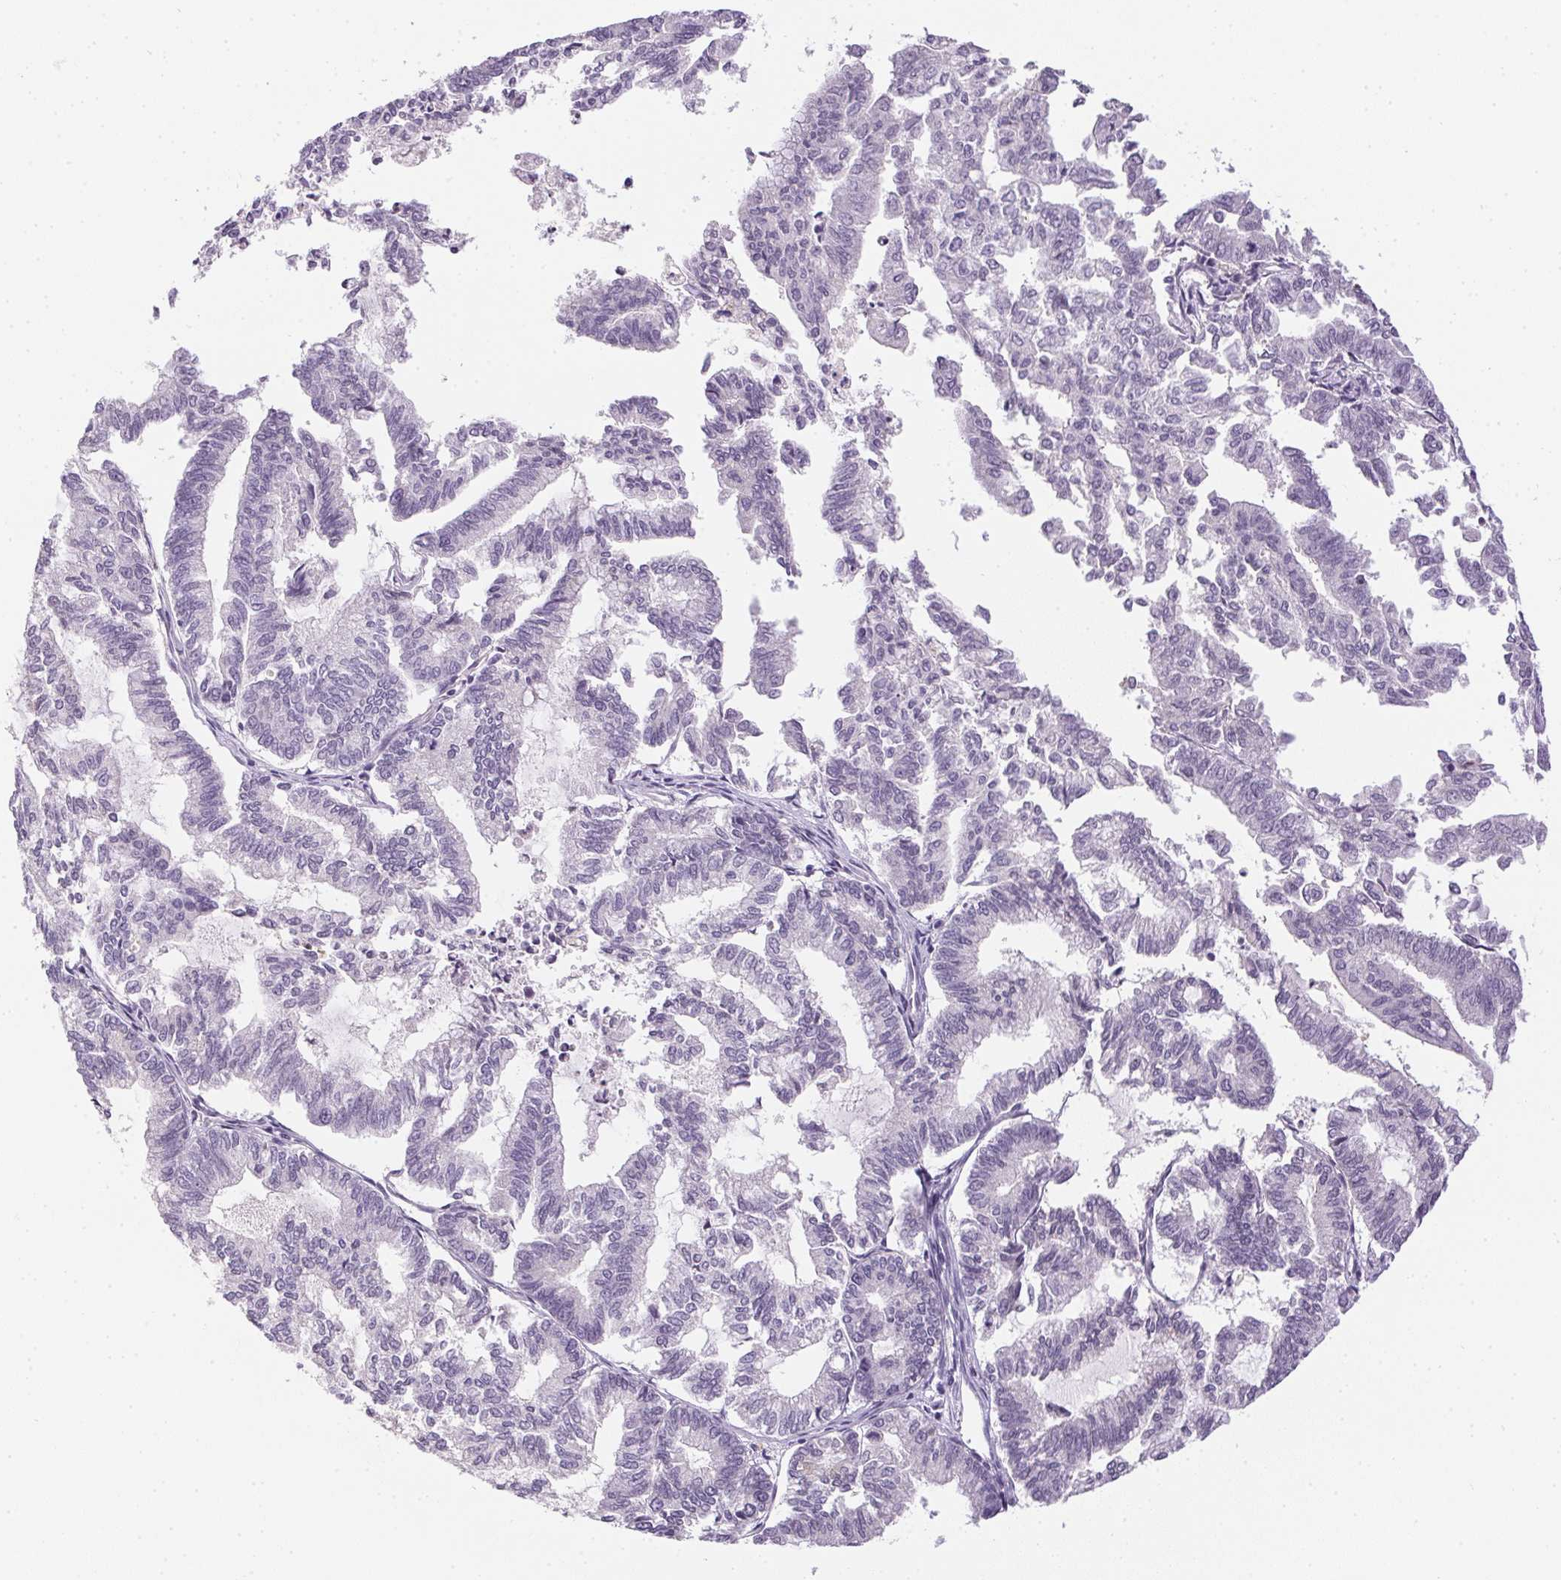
{"staining": {"intensity": "negative", "quantity": "none", "location": "none"}, "tissue": "endometrial cancer", "cell_type": "Tumor cells", "image_type": "cancer", "snomed": [{"axis": "morphology", "description": "Adenocarcinoma, NOS"}, {"axis": "topography", "description": "Endometrium"}], "caption": "DAB immunohistochemical staining of human adenocarcinoma (endometrial) reveals no significant staining in tumor cells.", "gene": "GSDMC", "patient": {"sex": "female", "age": 79}}